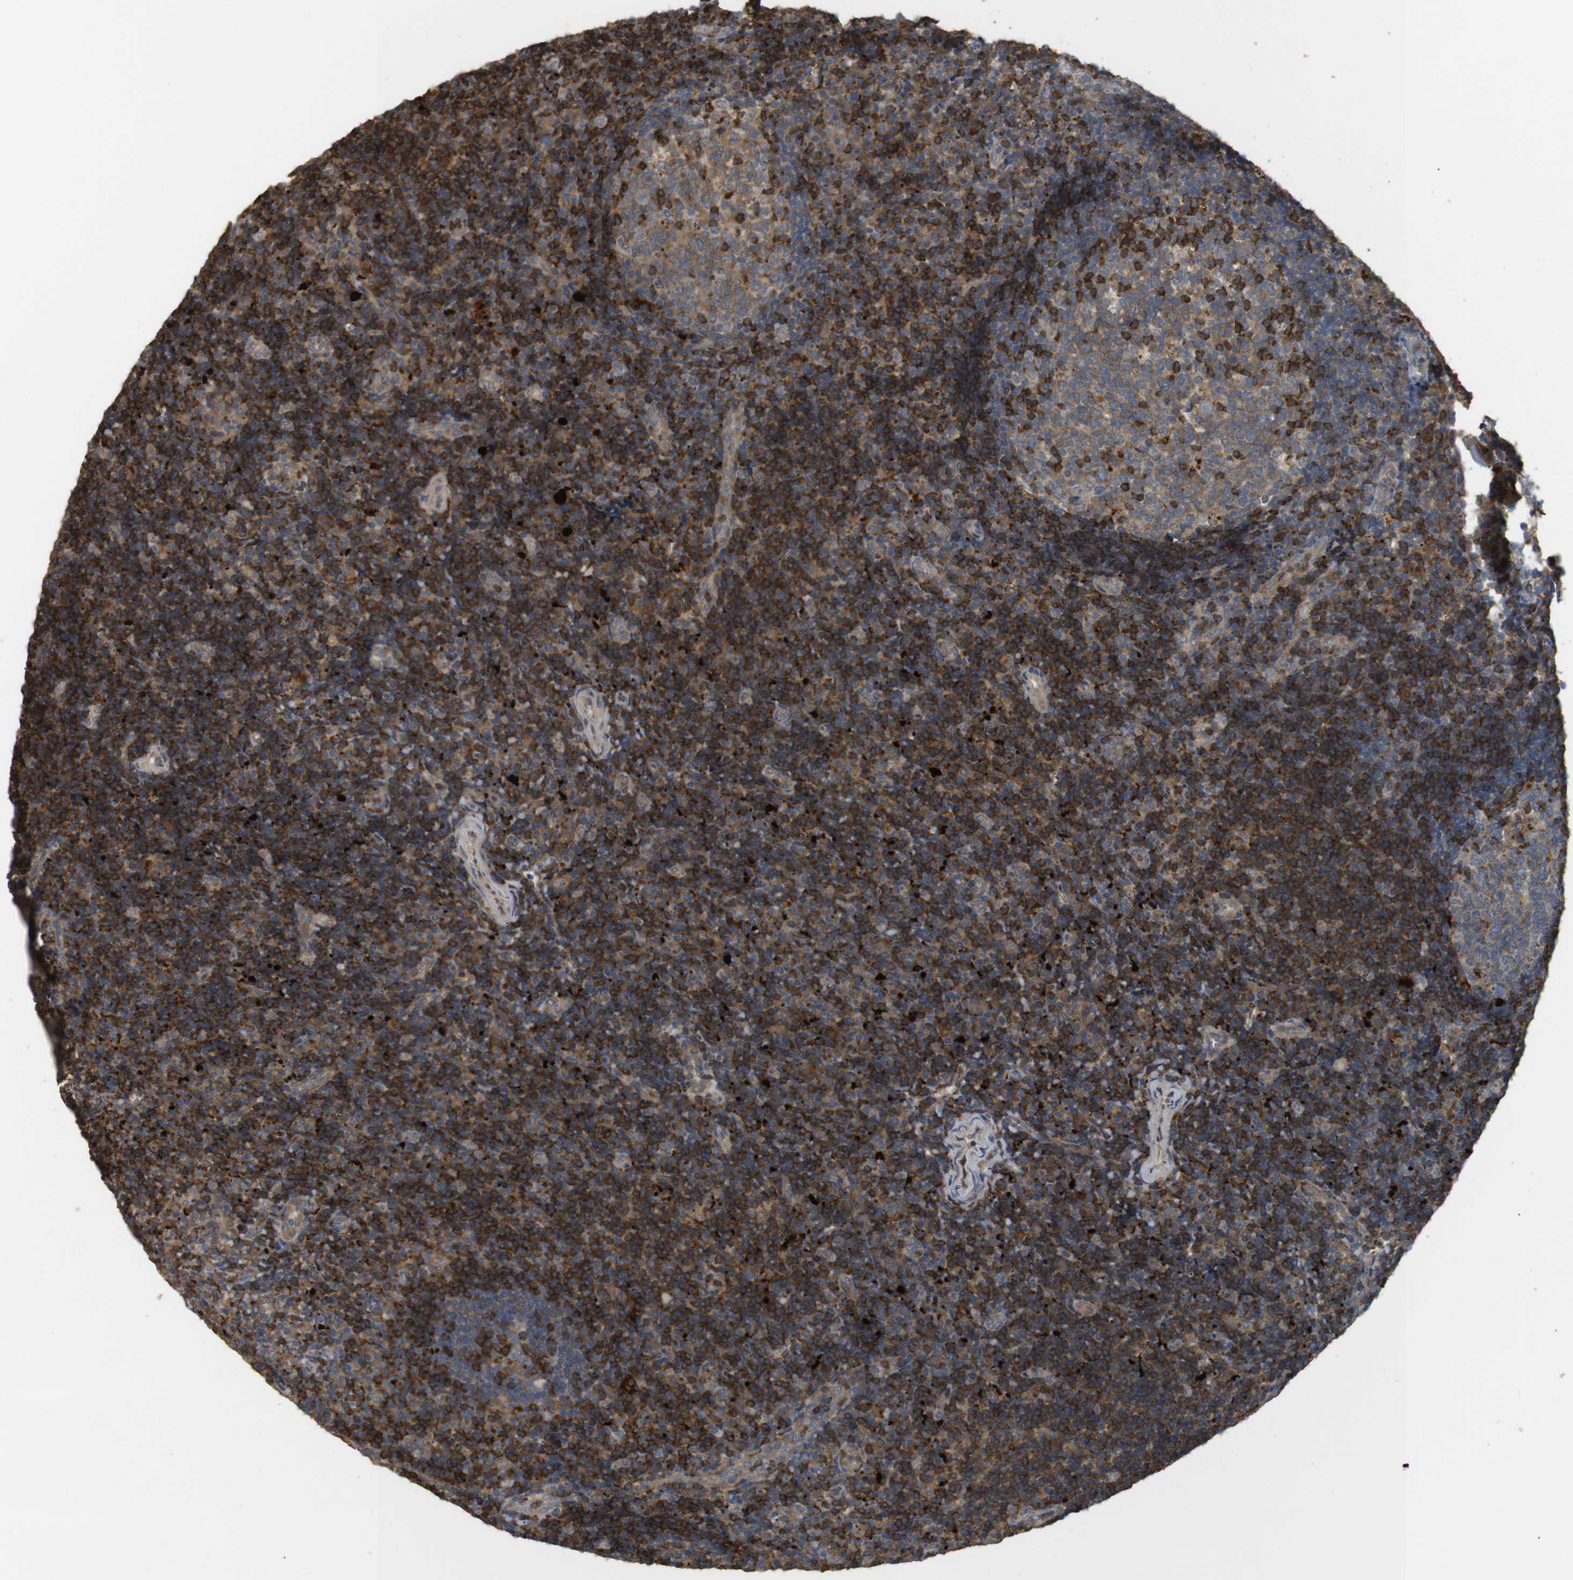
{"staining": {"intensity": "moderate", "quantity": ">75%", "location": "cytoplasmic/membranous"}, "tissue": "tonsil", "cell_type": "Germinal center cells", "image_type": "normal", "snomed": [{"axis": "morphology", "description": "Normal tissue, NOS"}, {"axis": "topography", "description": "Tonsil"}], "caption": "Tonsil was stained to show a protein in brown. There is medium levels of moderate cytoplasmic/membranous expression in about >75% of germinal center cells. (Brightfield microscopy of DAB IHC at high magnification).", "gene": "KSR1", "patient": {"sex": "female", "age": 40}}